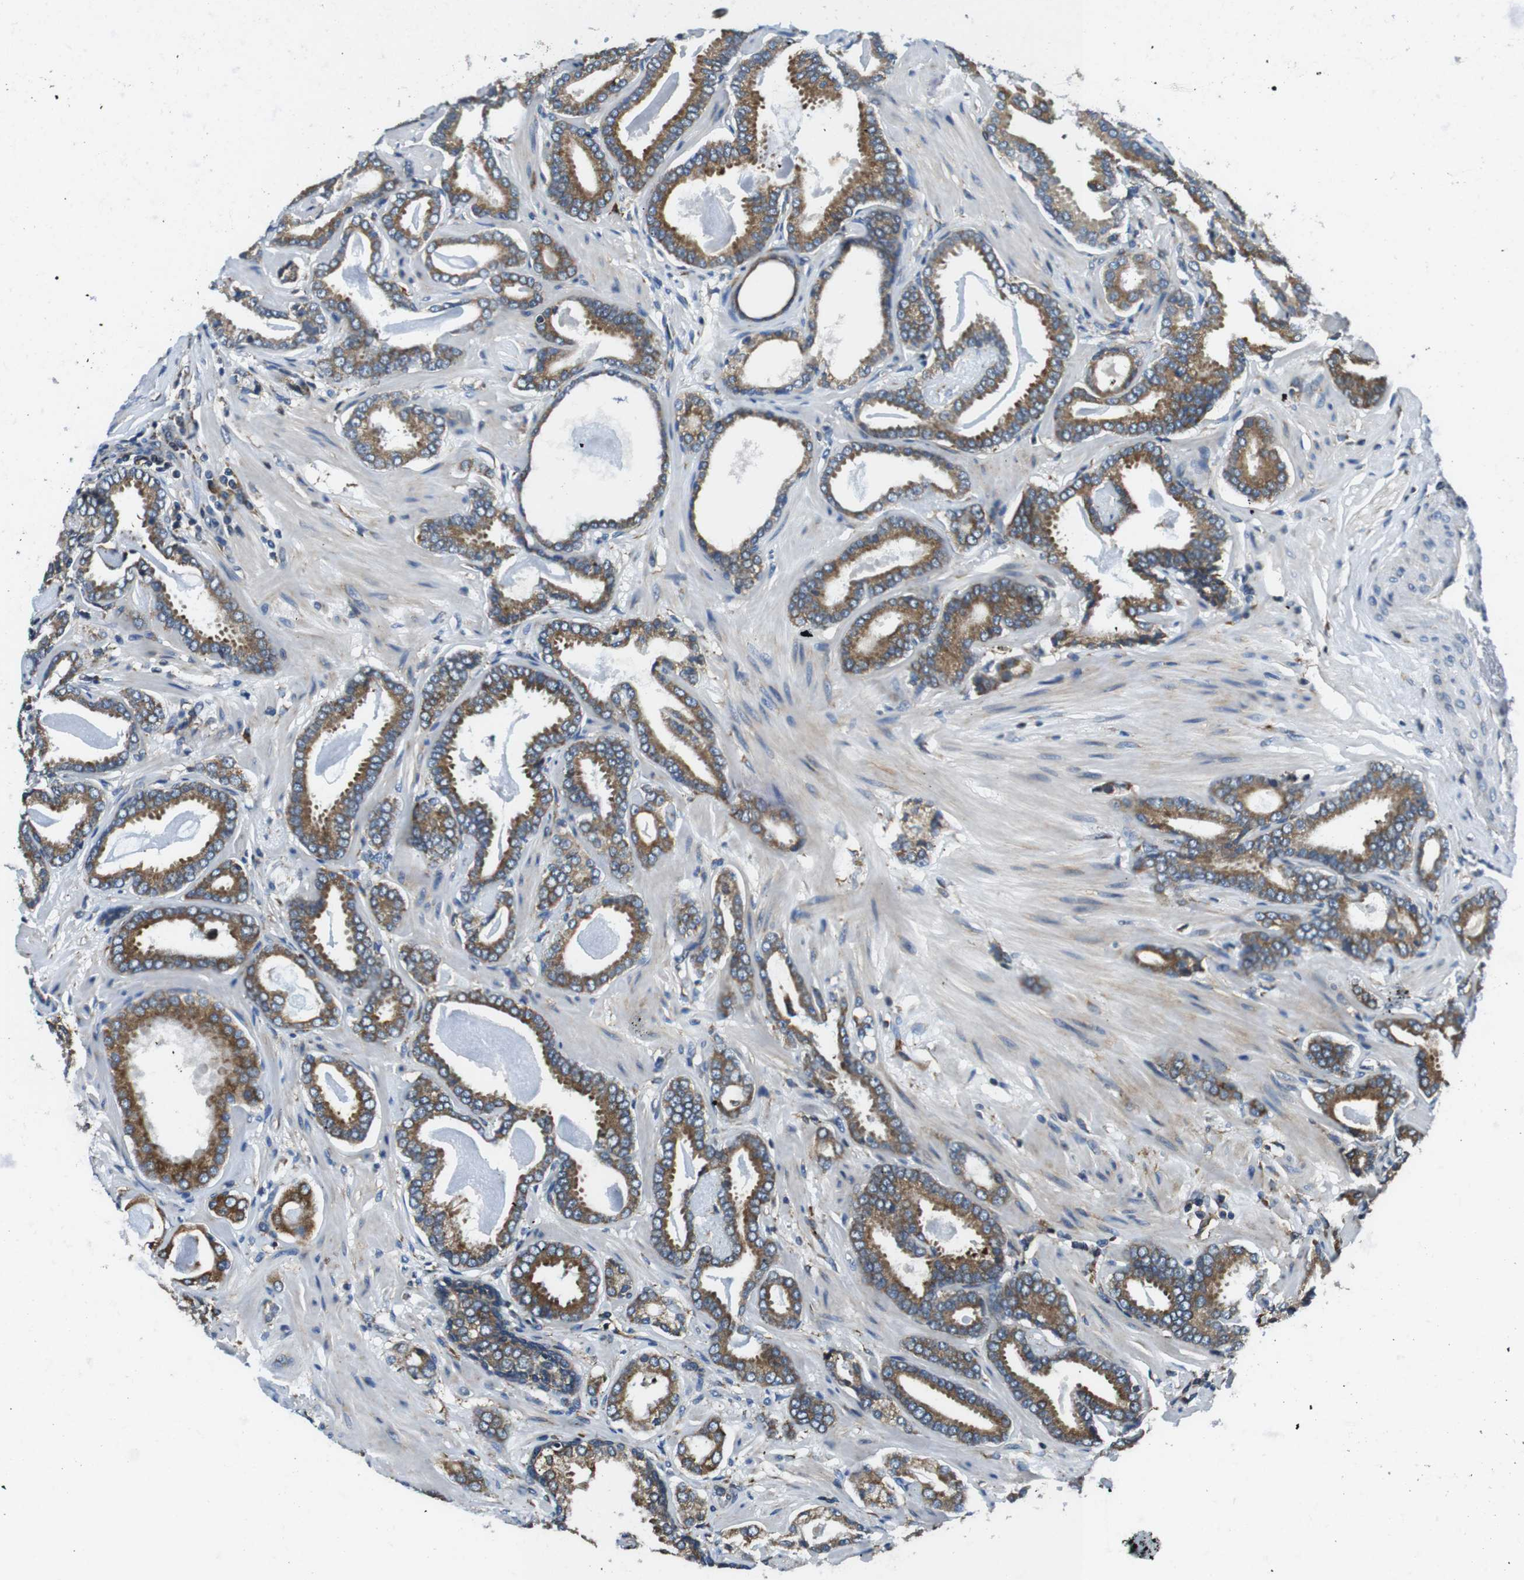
{"staining": {"intensity": "moderate", "quantity": ">75%", "location": "cytoplasmic/membranous"}, "tissue": "prostate cancer", "cell_type": "Tumor cells", "image_type": "cancer", "snomed": [{"axis": "morphology", "description": "Adenocarcinoma, Low grade"}, {"axis": "topography", "description": "Prostate"}], "caption": "Tumor cells show moderate cytoplasmic/membranous staining in approximately >75% of cells in prostate low-grade adenocarcinoma.", "gene": "UGGT1", "patient": {"sex": "male", "age": 53}}